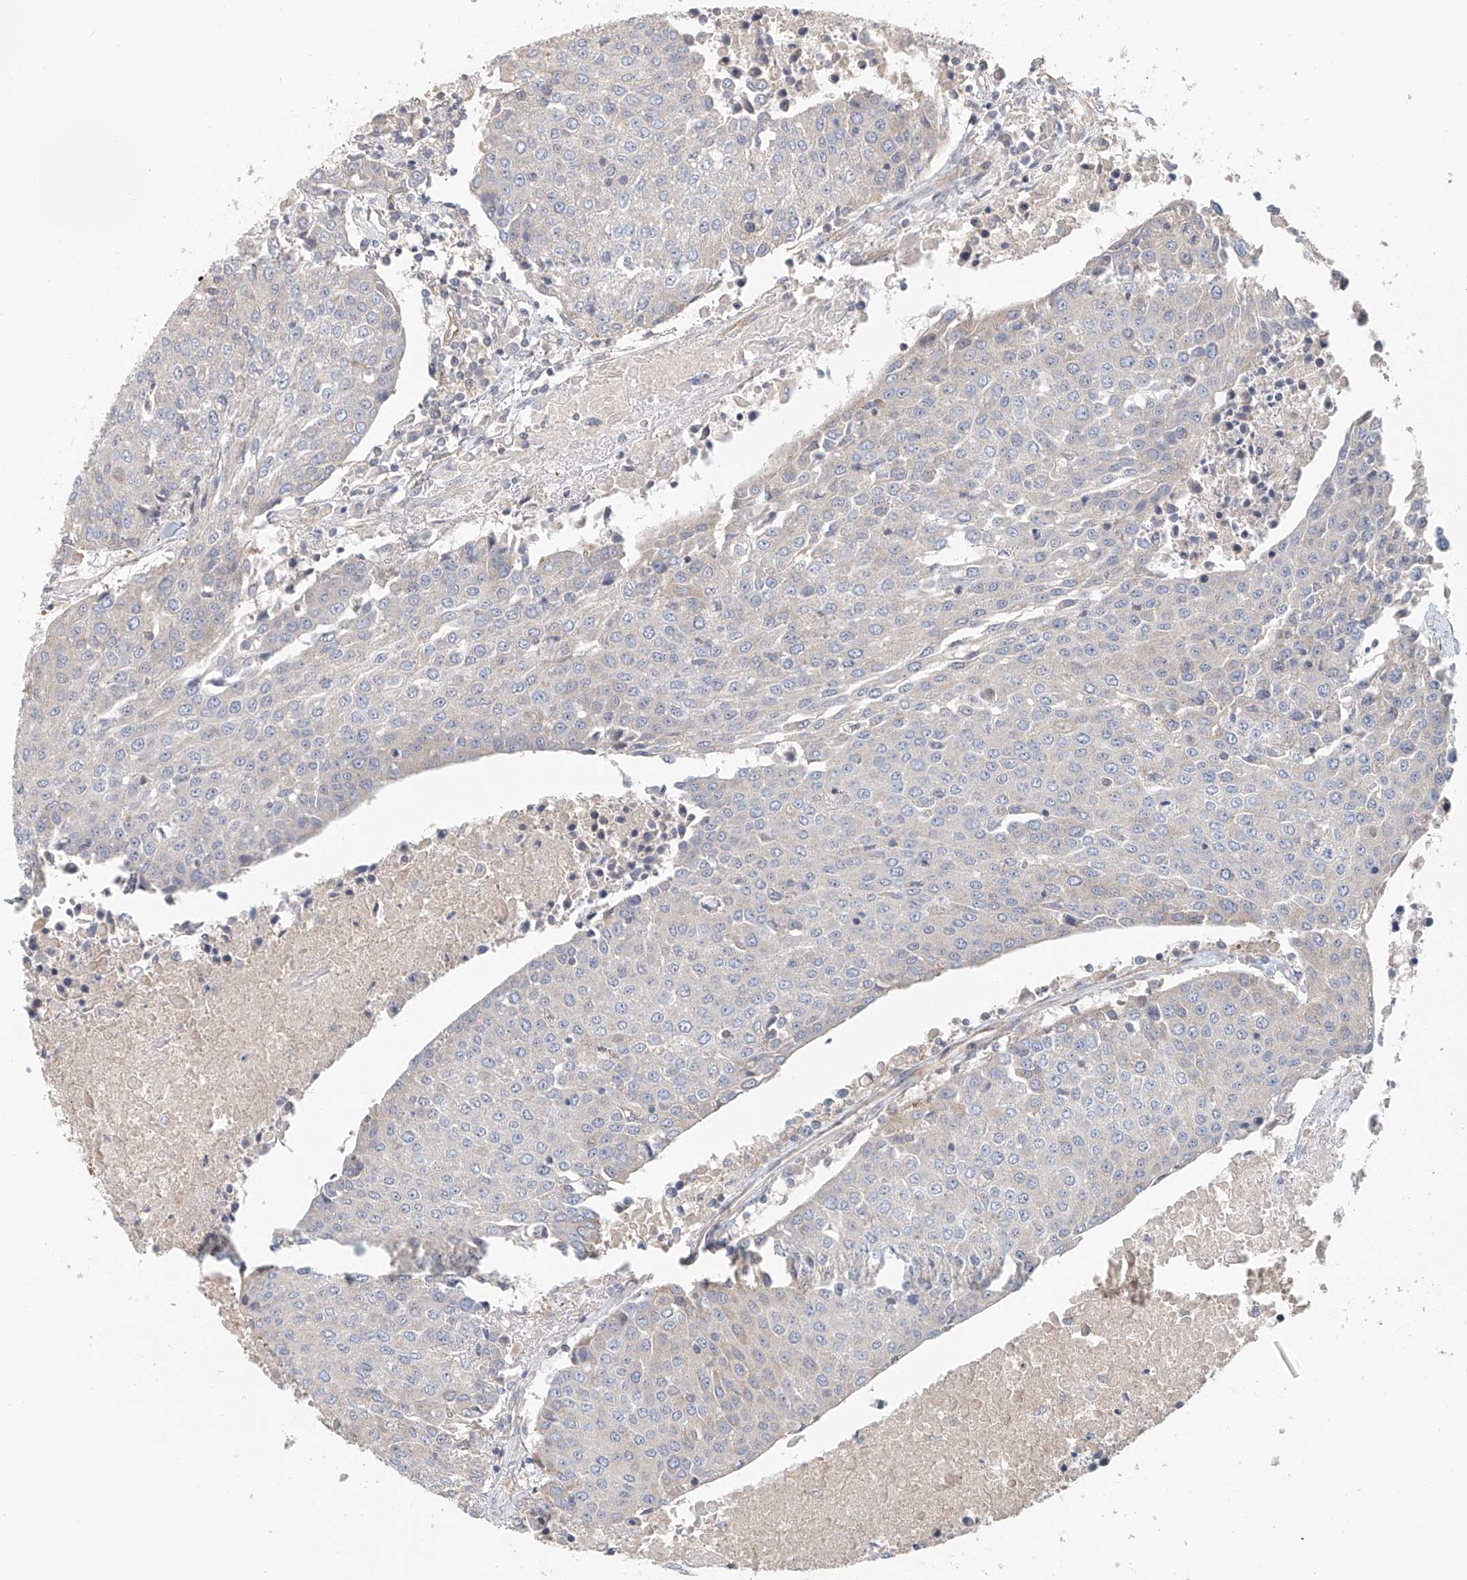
{"staining": {"intensity": "negative", "quantity": "none", "location": "none"}, "tissue": "urothelial cancer", "cell_type": "Tumor cells", "image_type": "cancer", "snomed": [{"axis": "morphology", "description": "Urothelial carcinoma, High grade"}, {"axis": "topography", "description": "Urinary bladder"}], "caption": "Immunohistochemistry (IHC) of human urothelial cancer displays no staining in tumor cells.", "gene": "FRYL", "patient": {"sex": "female", "age": 85}}